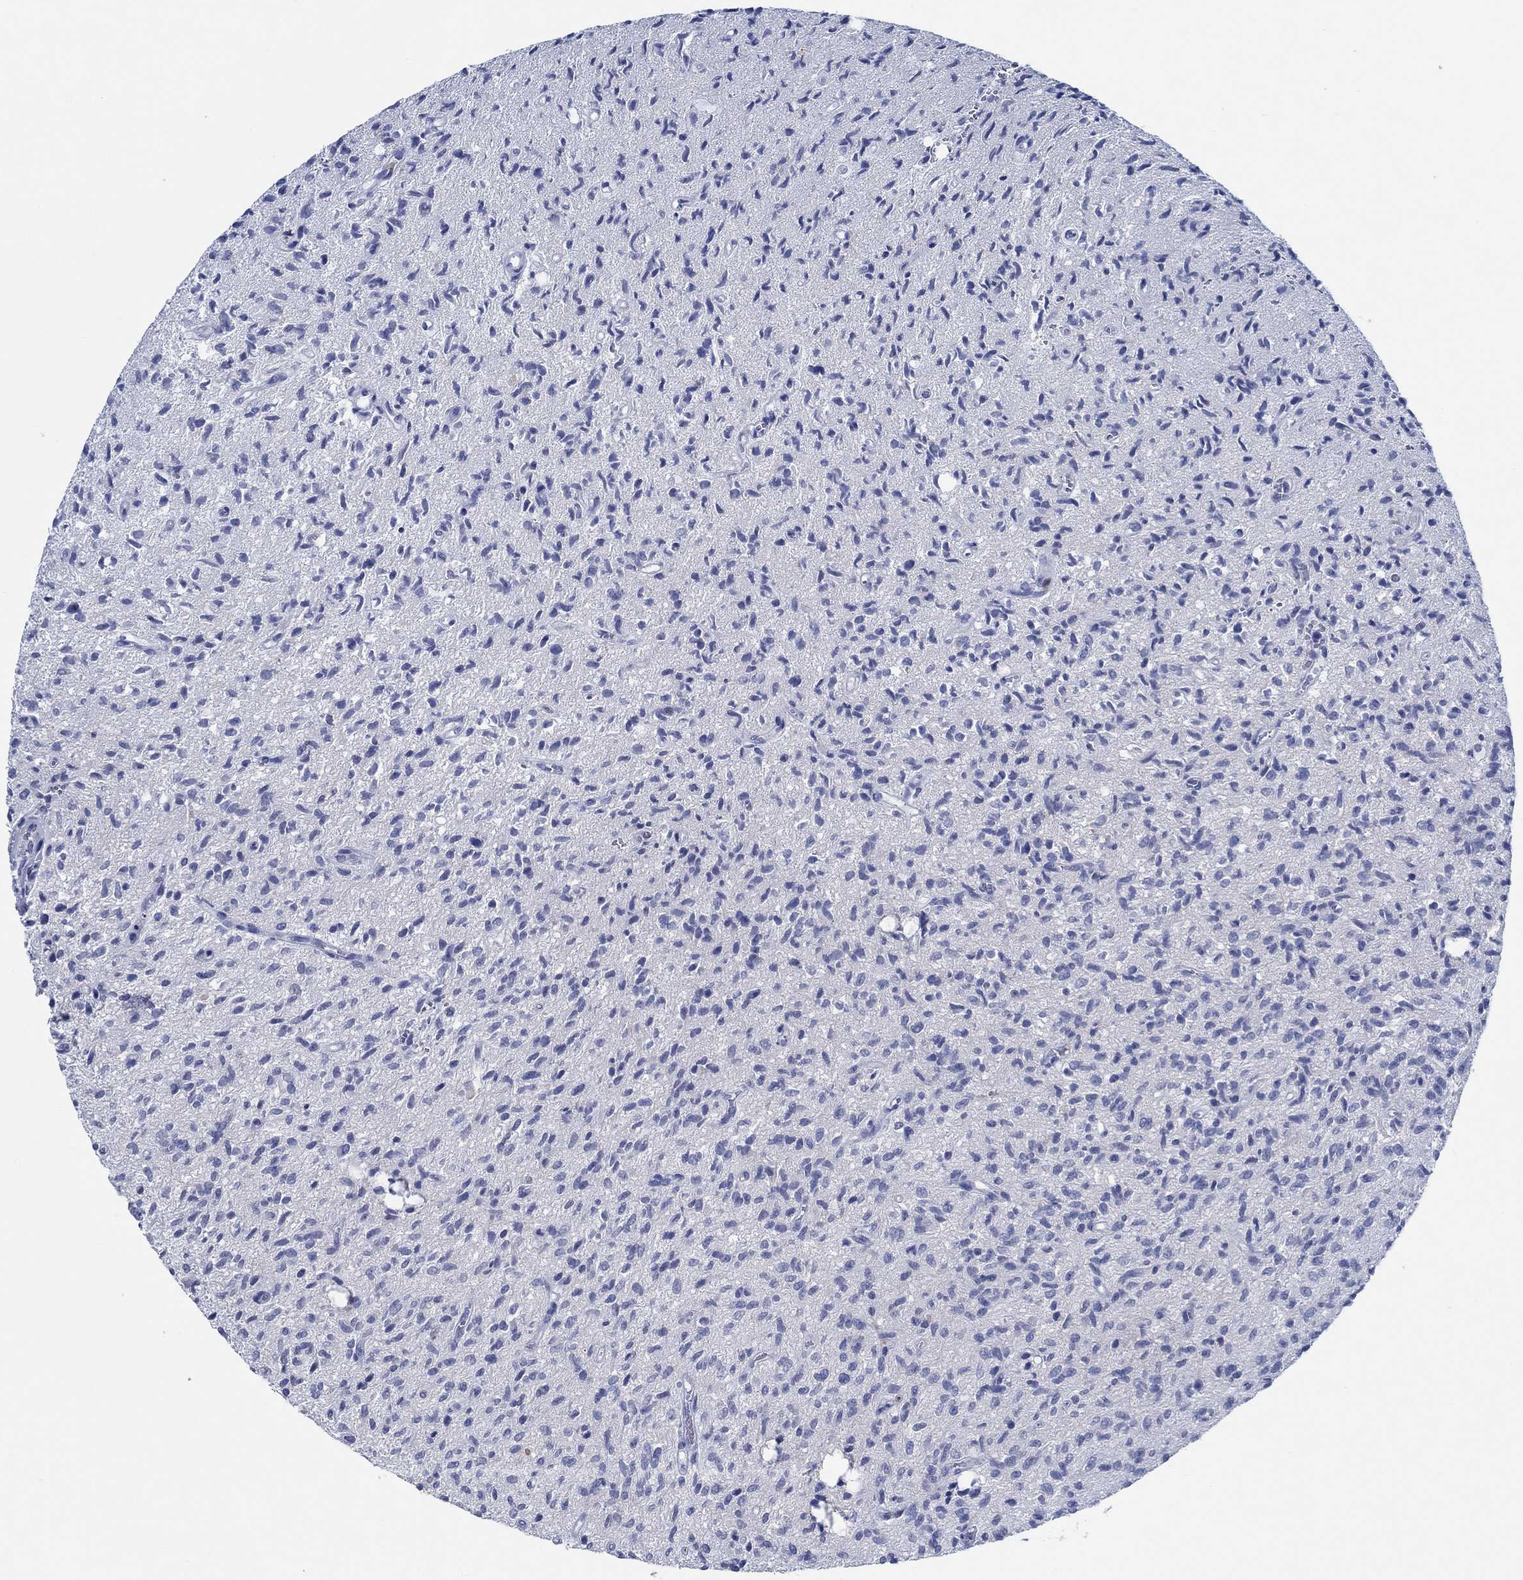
{"staining": {"intensity": "negative", "quantity": "none", "location": "none"}, "tissue": "glioma", "cell_type": "Tumor cells", "image_type": "cancer", "snomed": [{"axis": "morphology", "description": "Glioma, malignant, High grade"}, {"axis": "topography", "description": "Brain"}], "caption": "Malignant glioma (high-grade) stained for a protein using immunohistochemistry (IHC) shows no staining tumor cells.", "gene": "ZNF671", "patient": {"sex": "male", "age": 64}}